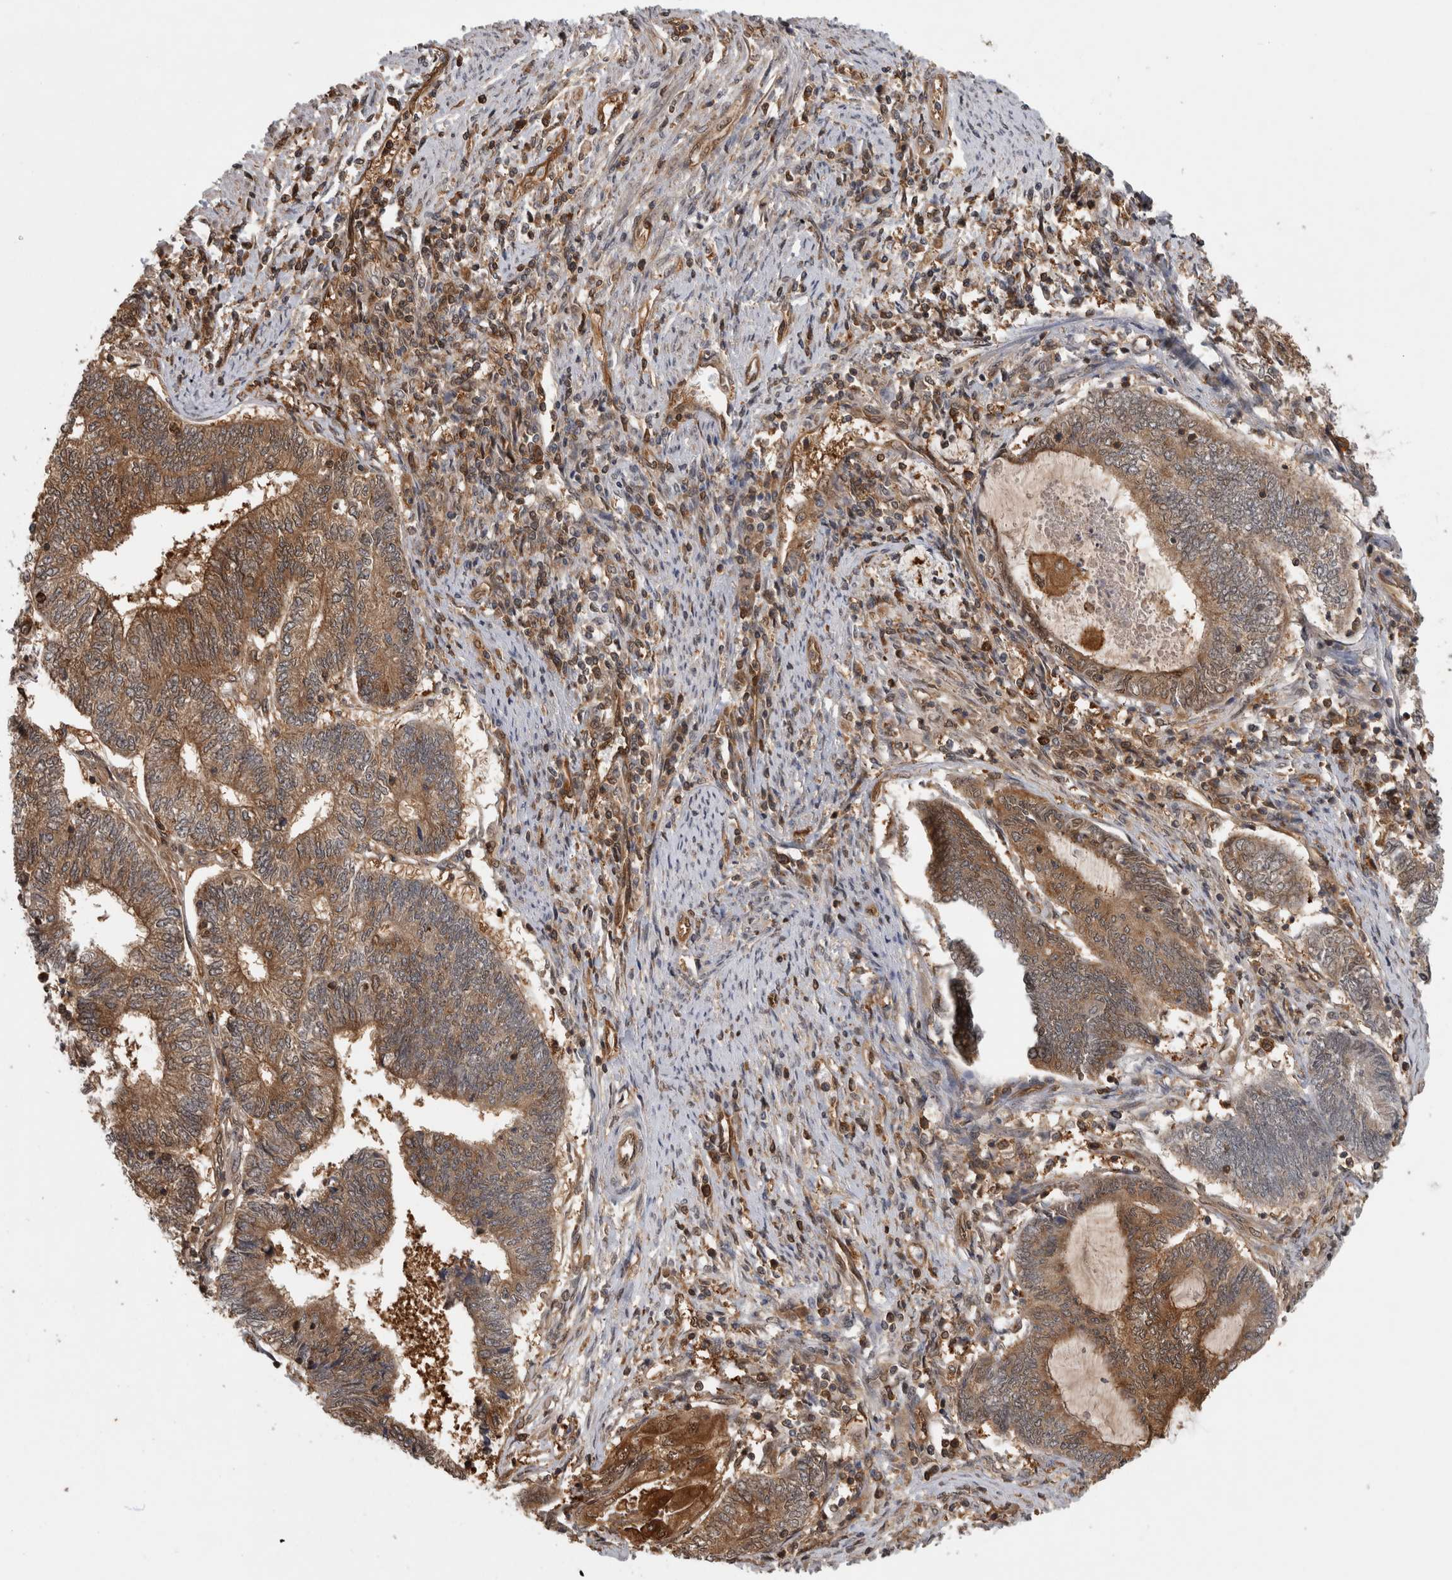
{"staining": {"intensity": "moderate", "quantity": ">75%", "location": "cytoplasmic/membranous"}, "tissue": "endometrial cancer", "cell_type": "Tumor cells", "image_type": "cancer", "snomed": [{"axis": "morphology", "description": "Adenocarcinoma, NOS"}, {"axis": "topography", "description": "Uterus"}, {"axis": "topography", "description": "Endometrium"}], "caption": "Immunohistochemistry micrograph of neoplastic tissue: adenocarcinoma (endometrial) stained using immunohistochemistry displays medium levels of moderate protein expression localized specifically in the cytoplasmic/membranous of tumor cells, appearing as a cytoplasmic/membranous brown color.", "gene": "ASTN2", "patient": {"sex": "female", "age": 70}}